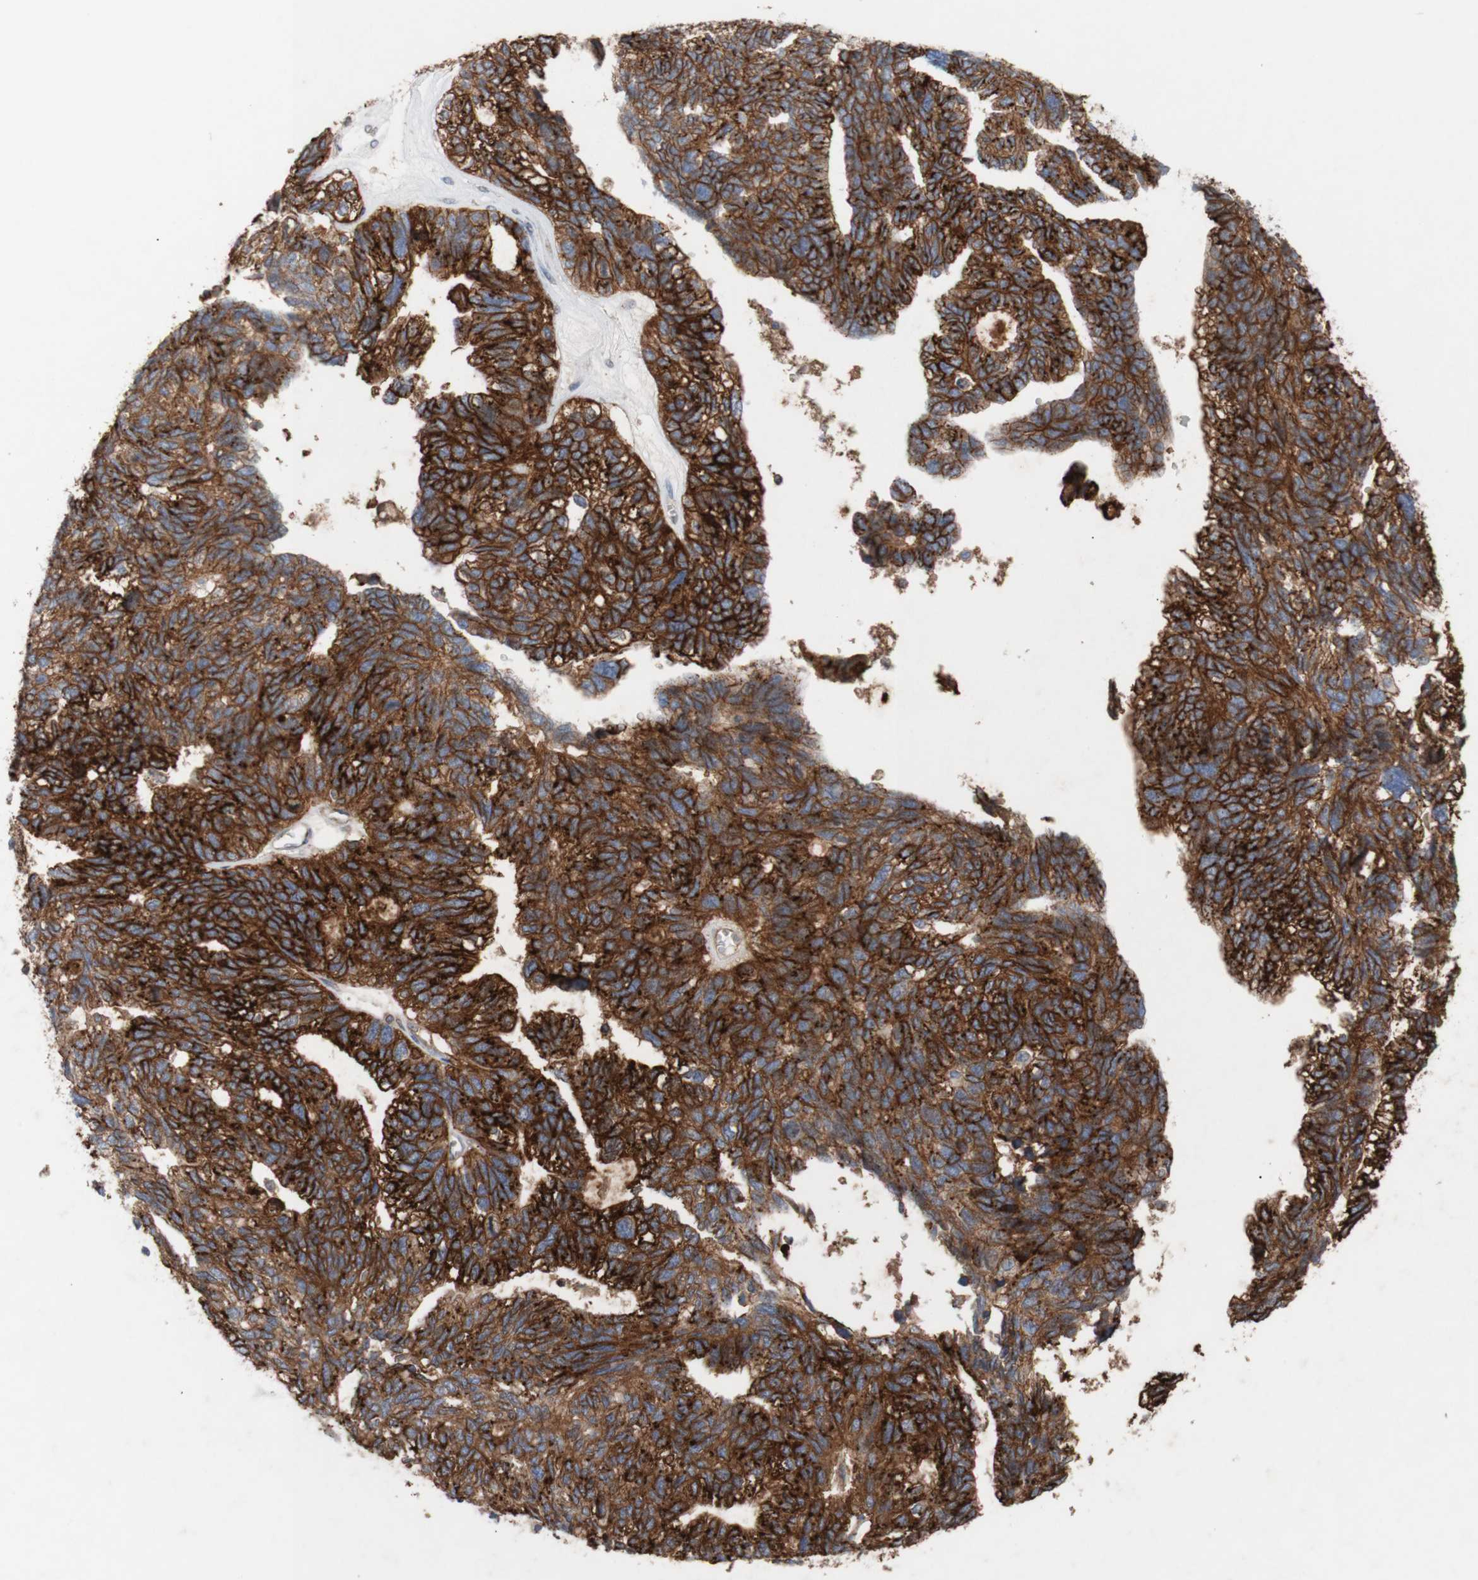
{"staining": {"intensity": "strong", "quantity": ">75%", "location": "cytoplasmic/membranous"}, "tissue": "ovarian cancer", "cell_type": "Tumor cells", "image_type": "cancer", "snomed": [{"axis": "morphology", "description": "Cystadenocarcinoma, serous, NOS"}, {"axis": "topography", "description": "Ovary"}], "caption": "IHC (DAB) staining of ovarian serous cystadenocarcinoma demonstrates strong cytoplasmic/membranous protein expression in approximately >75% of tumor cells.", "gene": "ATP2A3", "patient": {"sex": "female", "age": 79}}